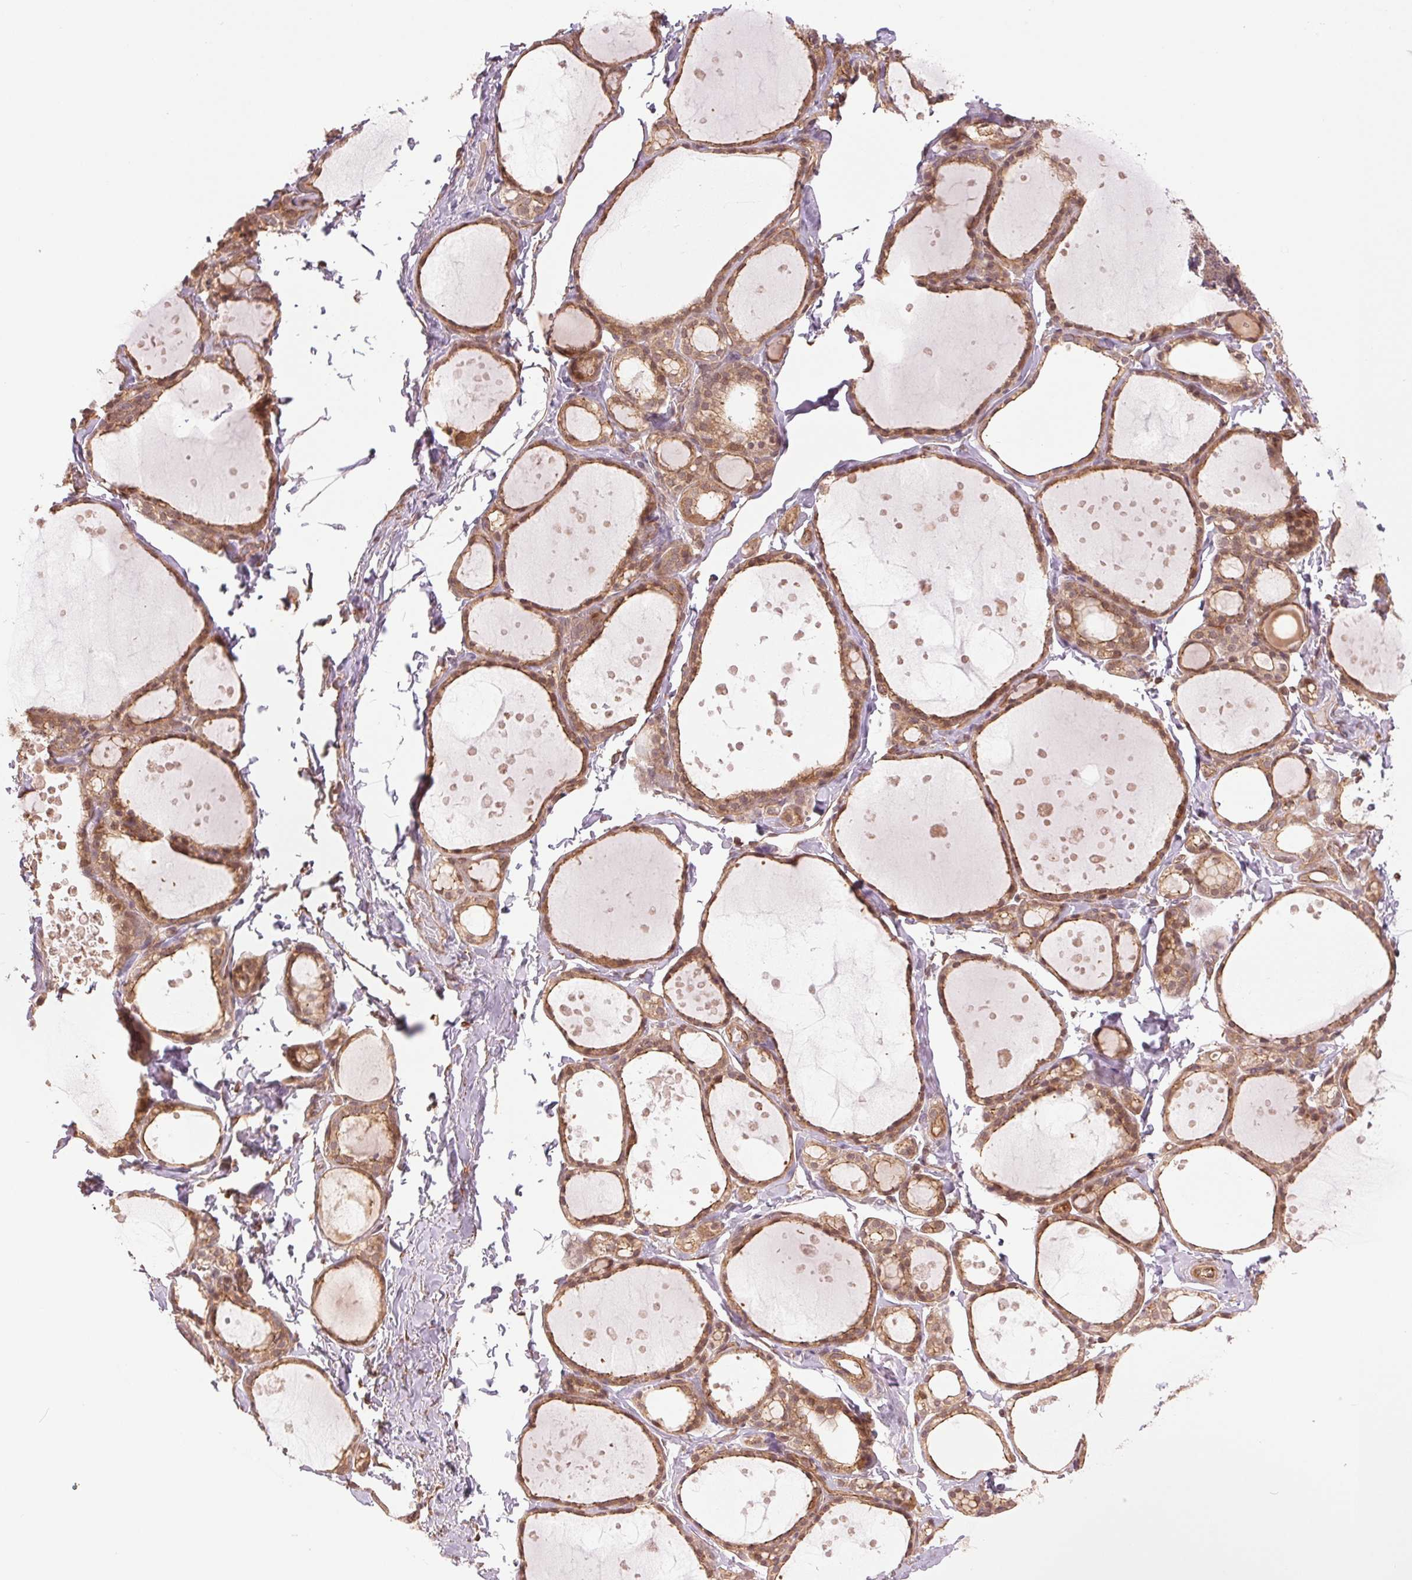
{"staining": {"intensity": "moderate", "quantity": ">75%", "location": "cytoplasmic/membranous"}, "tissue": "thyroid gland", "cell_type": "Glandular cells", "image_type": "normal", "snomed": [{"axis": "morphology", "description": "Normal tissue, NOS"}, {"axis": "topography", "description": "Thyroid gland"}], "caption": "Thyroid gland stained for a protein demonstrates moderate cytoplasmic/membranous positivity in glandular cells. (brown staining indicates protein expression, while blue staining denotes nuclei).", "gene": "STARD7", "patient": {"sex": "male", "age": 68}}